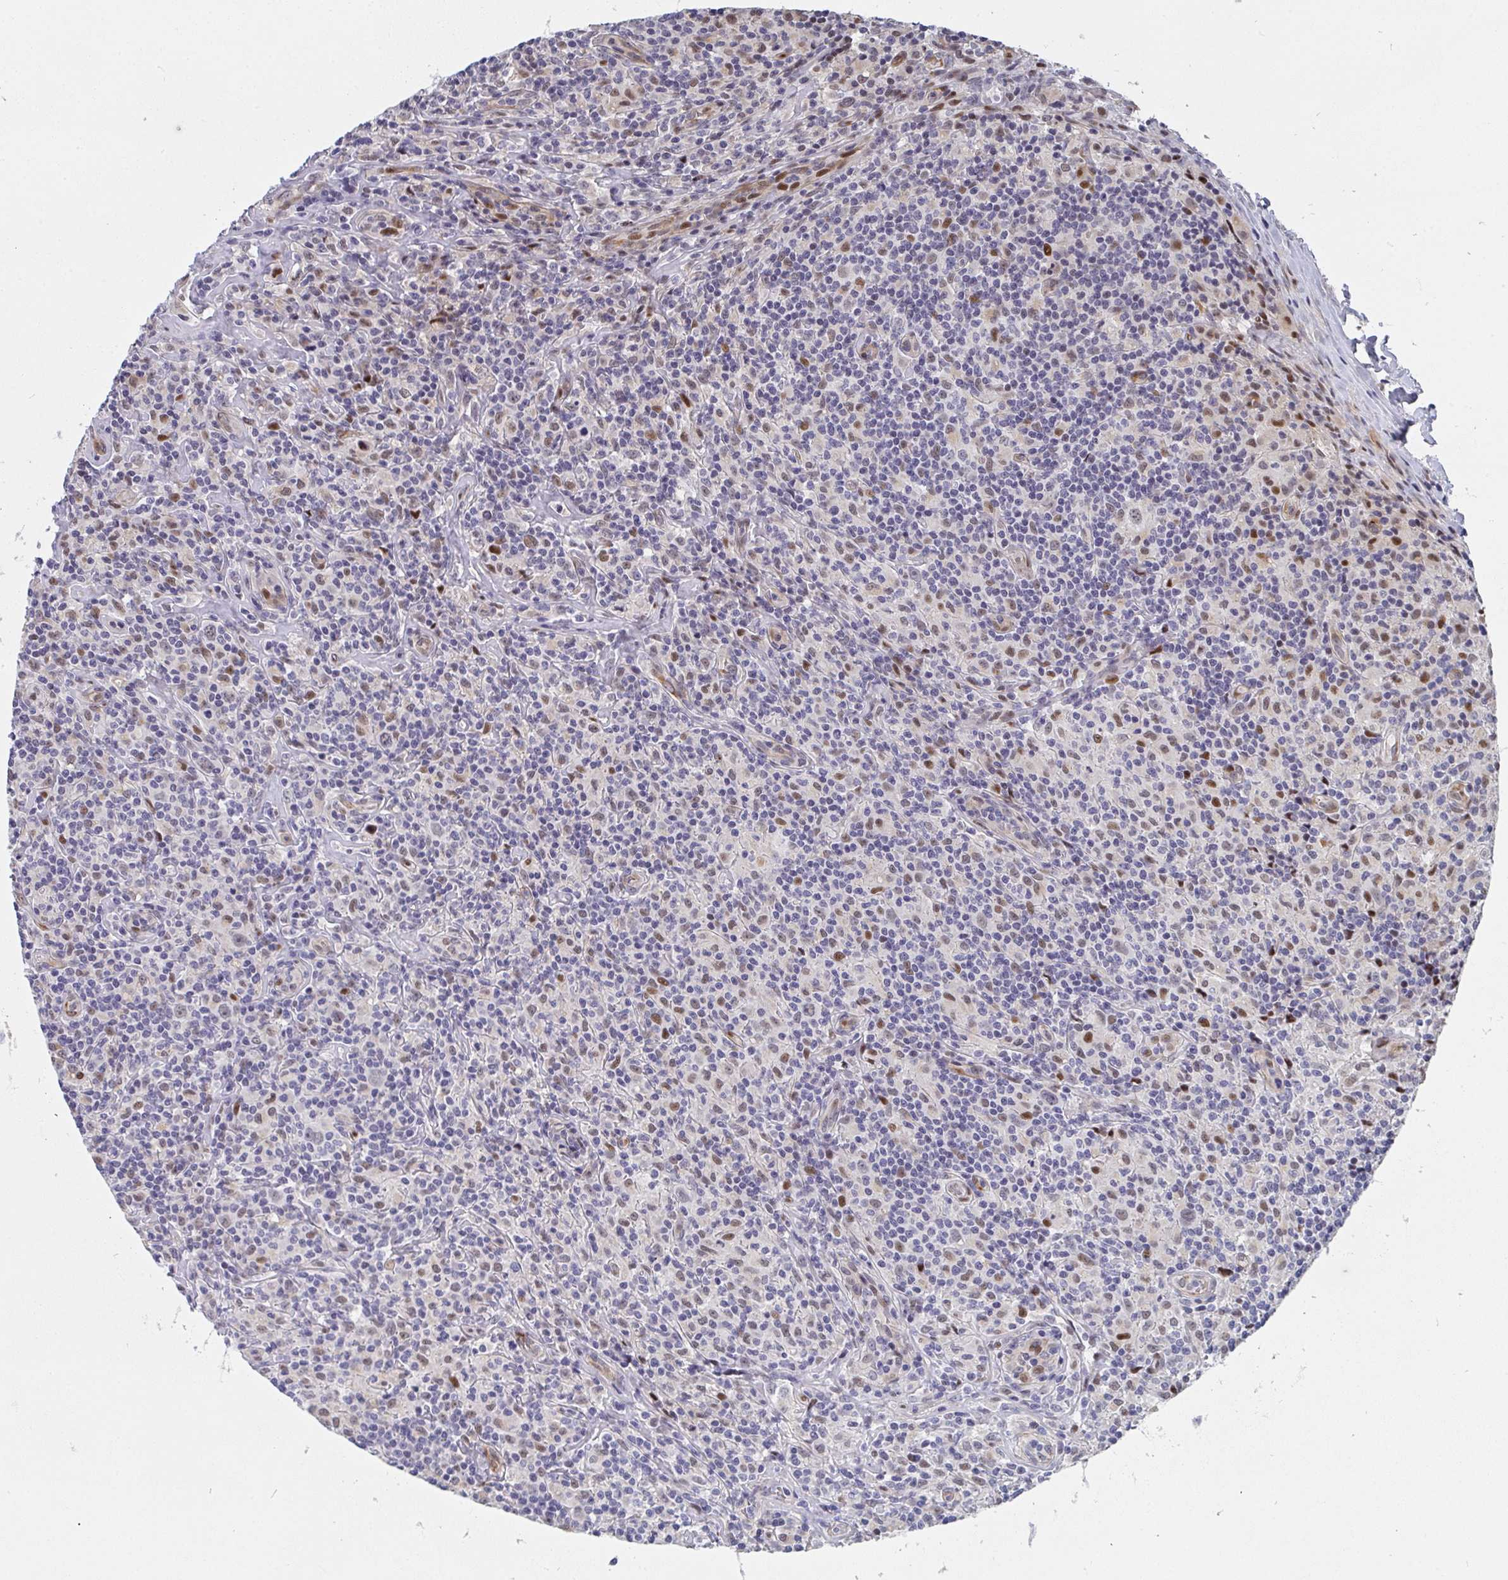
{"staining": {"intensity": "moderate", "quantity": "<25%", "location": "nuclear"}, "tissue": "lymphoma", "cell_type": "Tumor cells", "image_type": "cancer", "snomed": [{"axis": "morphology", "description": "Hodgkin's disease, NOS"}, {"axis": "morphology", "description": "Hodgkin's lymphoma, nodular sclerosis"}, {"axis": "topography", "description": "Lymph node"}], "caption": "Protein staining of Hodgkin's lymphoma, nodular sclerosis tissue exhibits moderate nuclear staining in about <25% of tumor cells.", "gene": "ZIC3", "patient": {"sex": "female", "age": 10}}